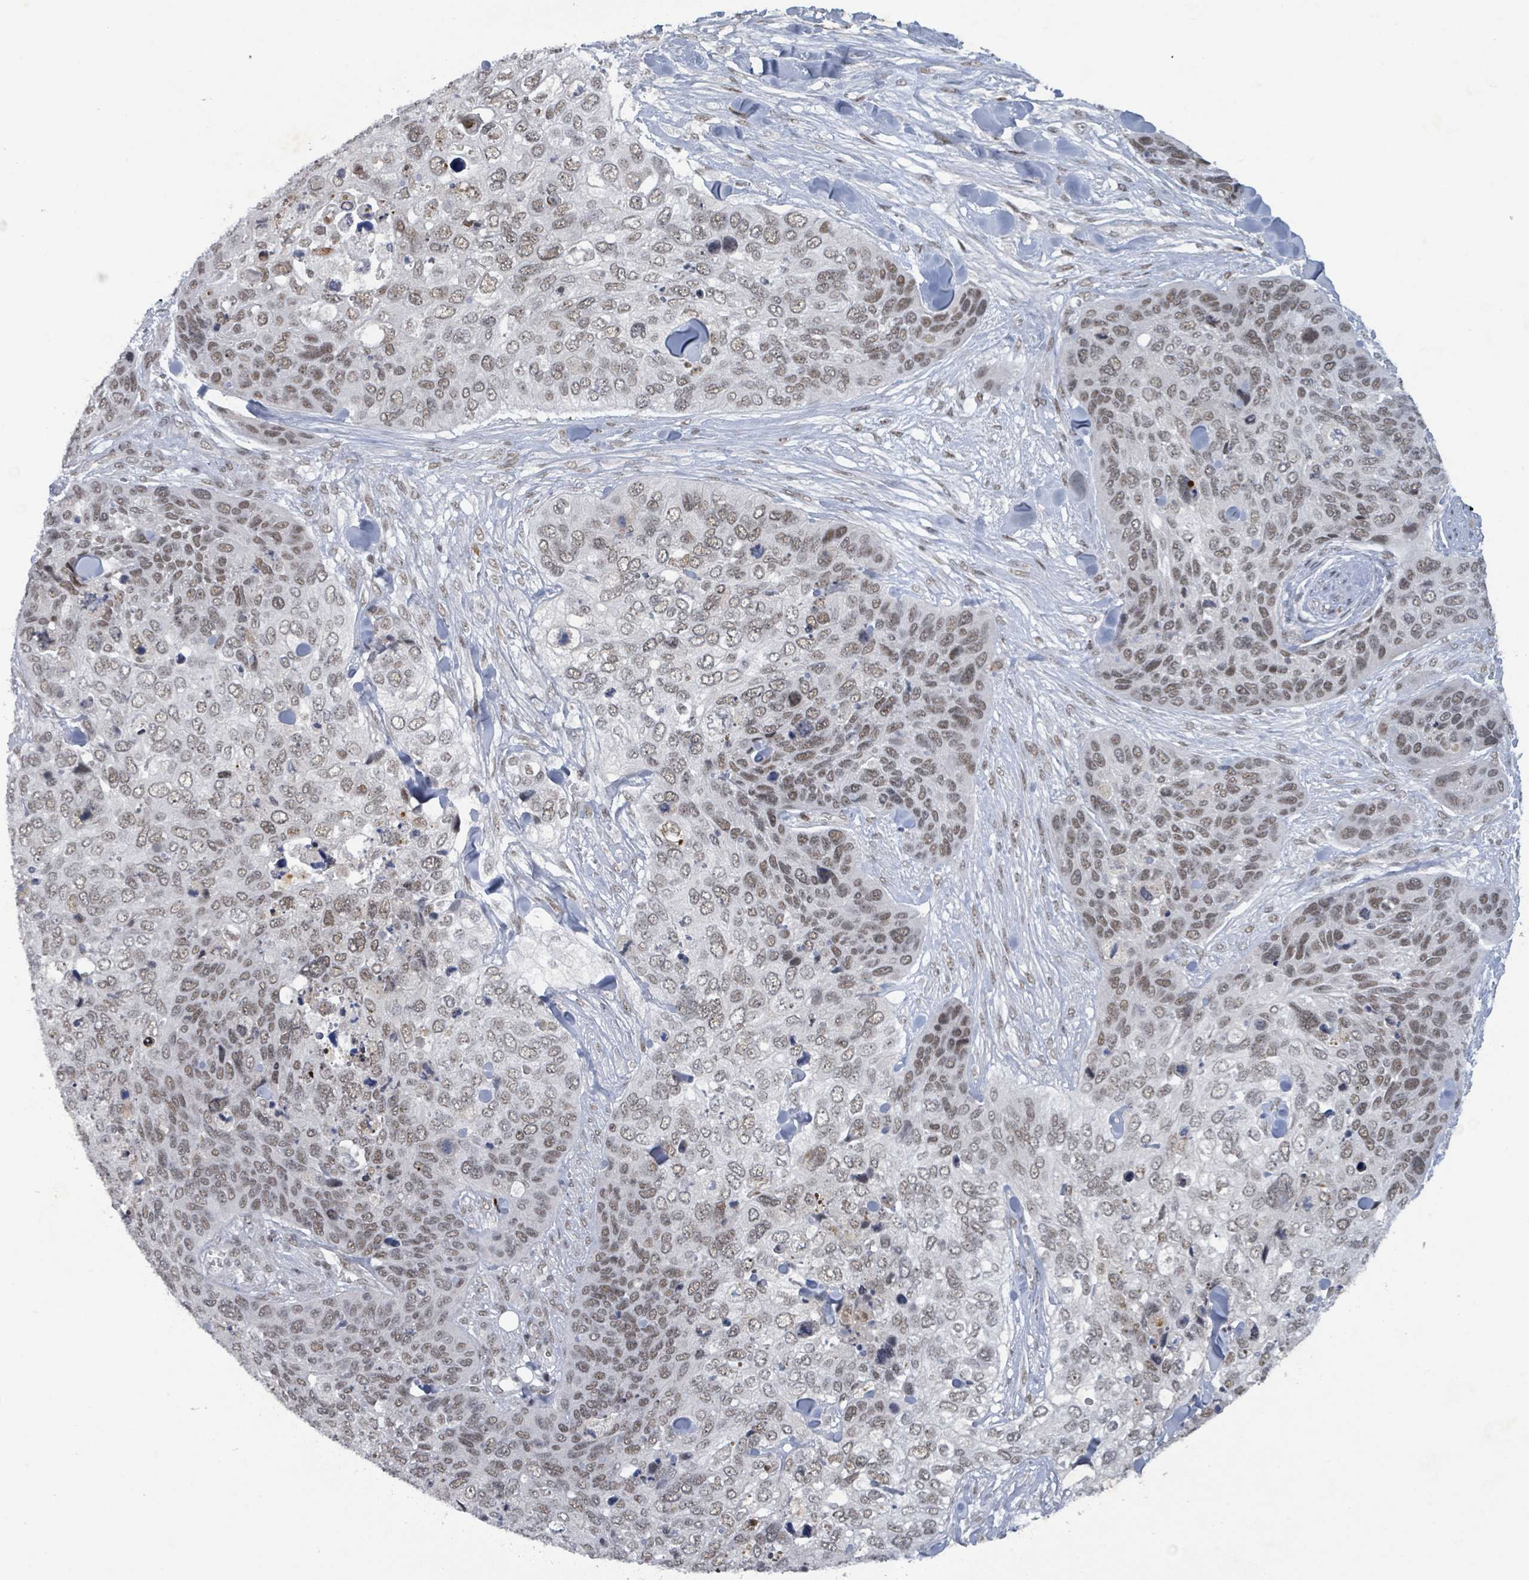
{"staining": {"intensity": "moderate", "quantity": ">75%", "location": "nuclear"}, "tissue": "skin cancer", "cell_type": "Tumor cells", "image_type": "cancer", "snomed": [{"axis": "morphology", "description": "Basal cell carcinoma"}, {"axis": "topography", "description": "Skin"}], "caption": "A brown stain highlights moderate nuclear staining of a protein in human skin basal cell carcinoma tumor cells. The protein is stained brown, and the nuclei are stained in blue (DAB IHC with brightfield microscopy, high magnification).", "gene": "BANP", "patient": {"sex": "female", "age": 74}}